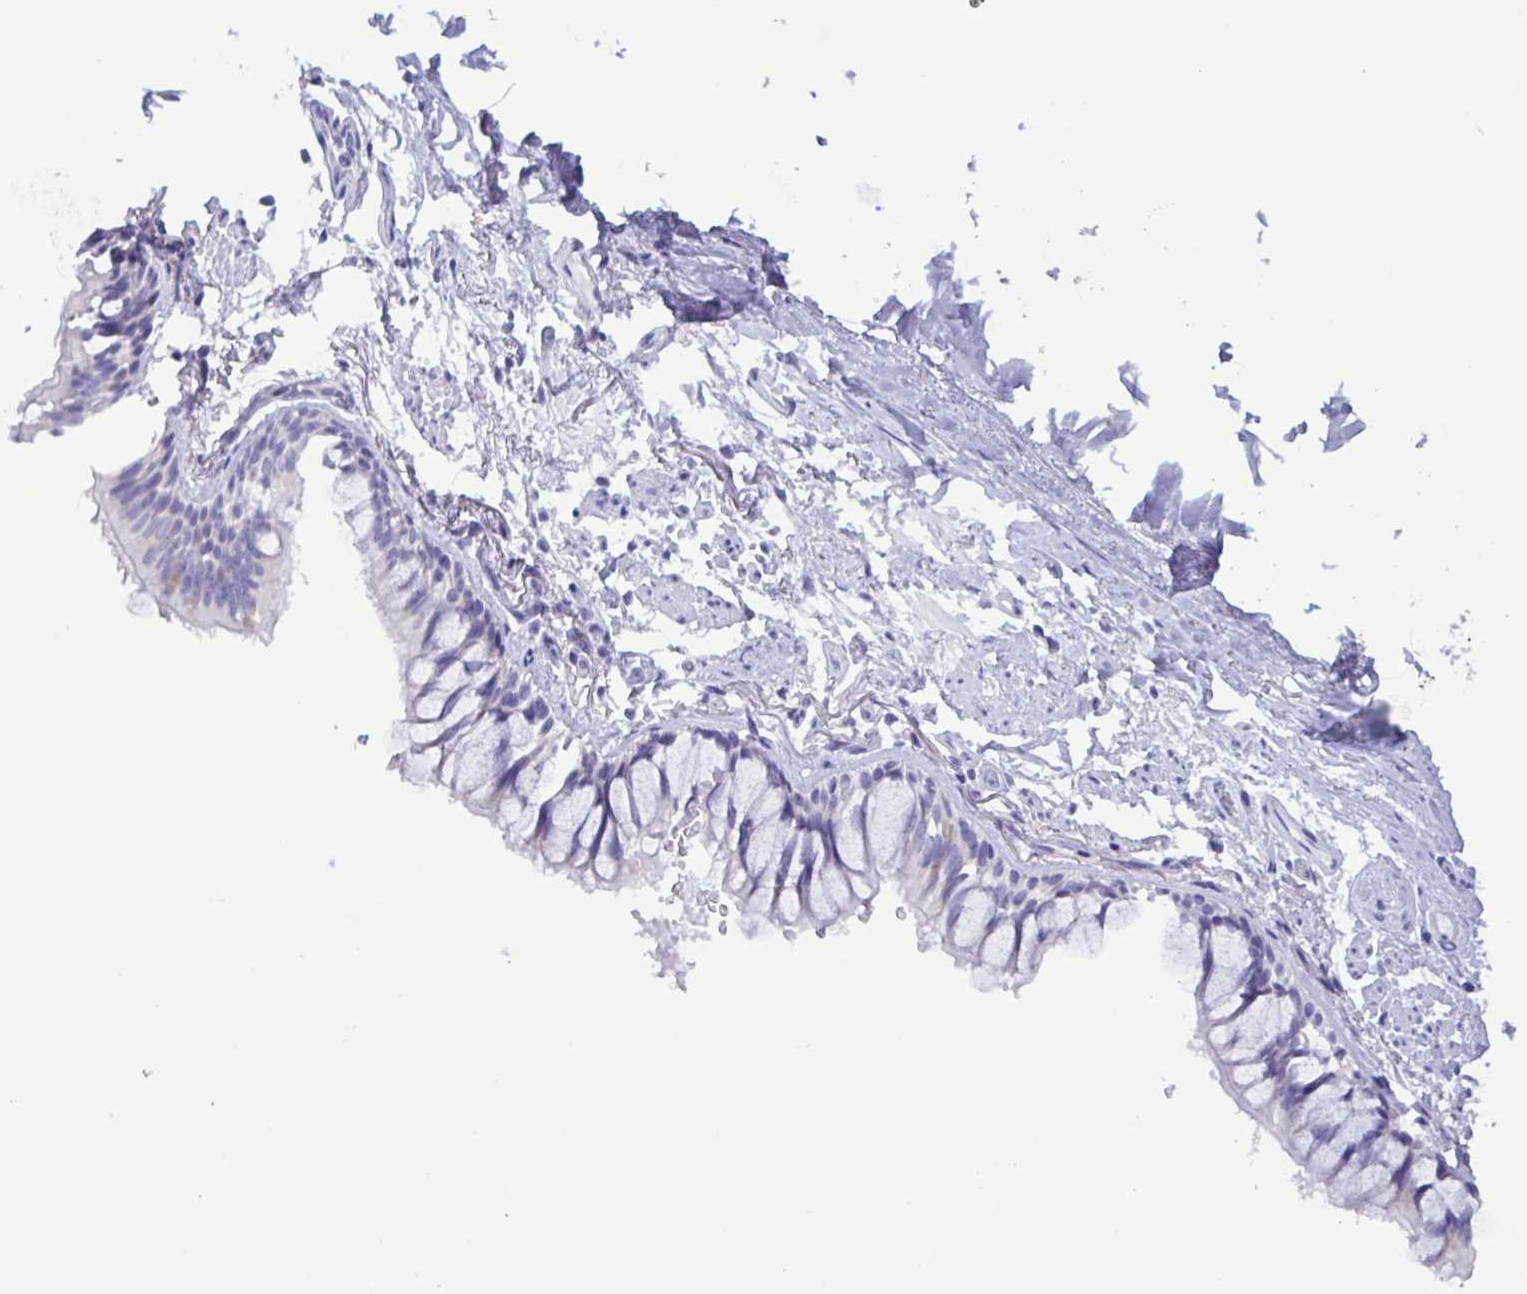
{"staining": {"intensity": "negative", "quantity": "none", "location": "none"}, "tissue": "bronchus", "cell_type": "Respiratory epithelial cells", "image_type": "normal", "snomed": [{"axis": "morphology", "description": "Normal tissue, NOS"}, {"axis": "topography", "description": "Bronchus"}], "caption": "An image of bronchus stained for a protein demonstrates no brown staining in respiratory epithelial cells. Brightfield microscopy of IHC stained with DAB (3,3'-diaminobenzidine) (brown) and hematoxylin (blue), captured at high magnification.", "gene": "TNNI3", "patient": {"sex": "male", "age": 70}}